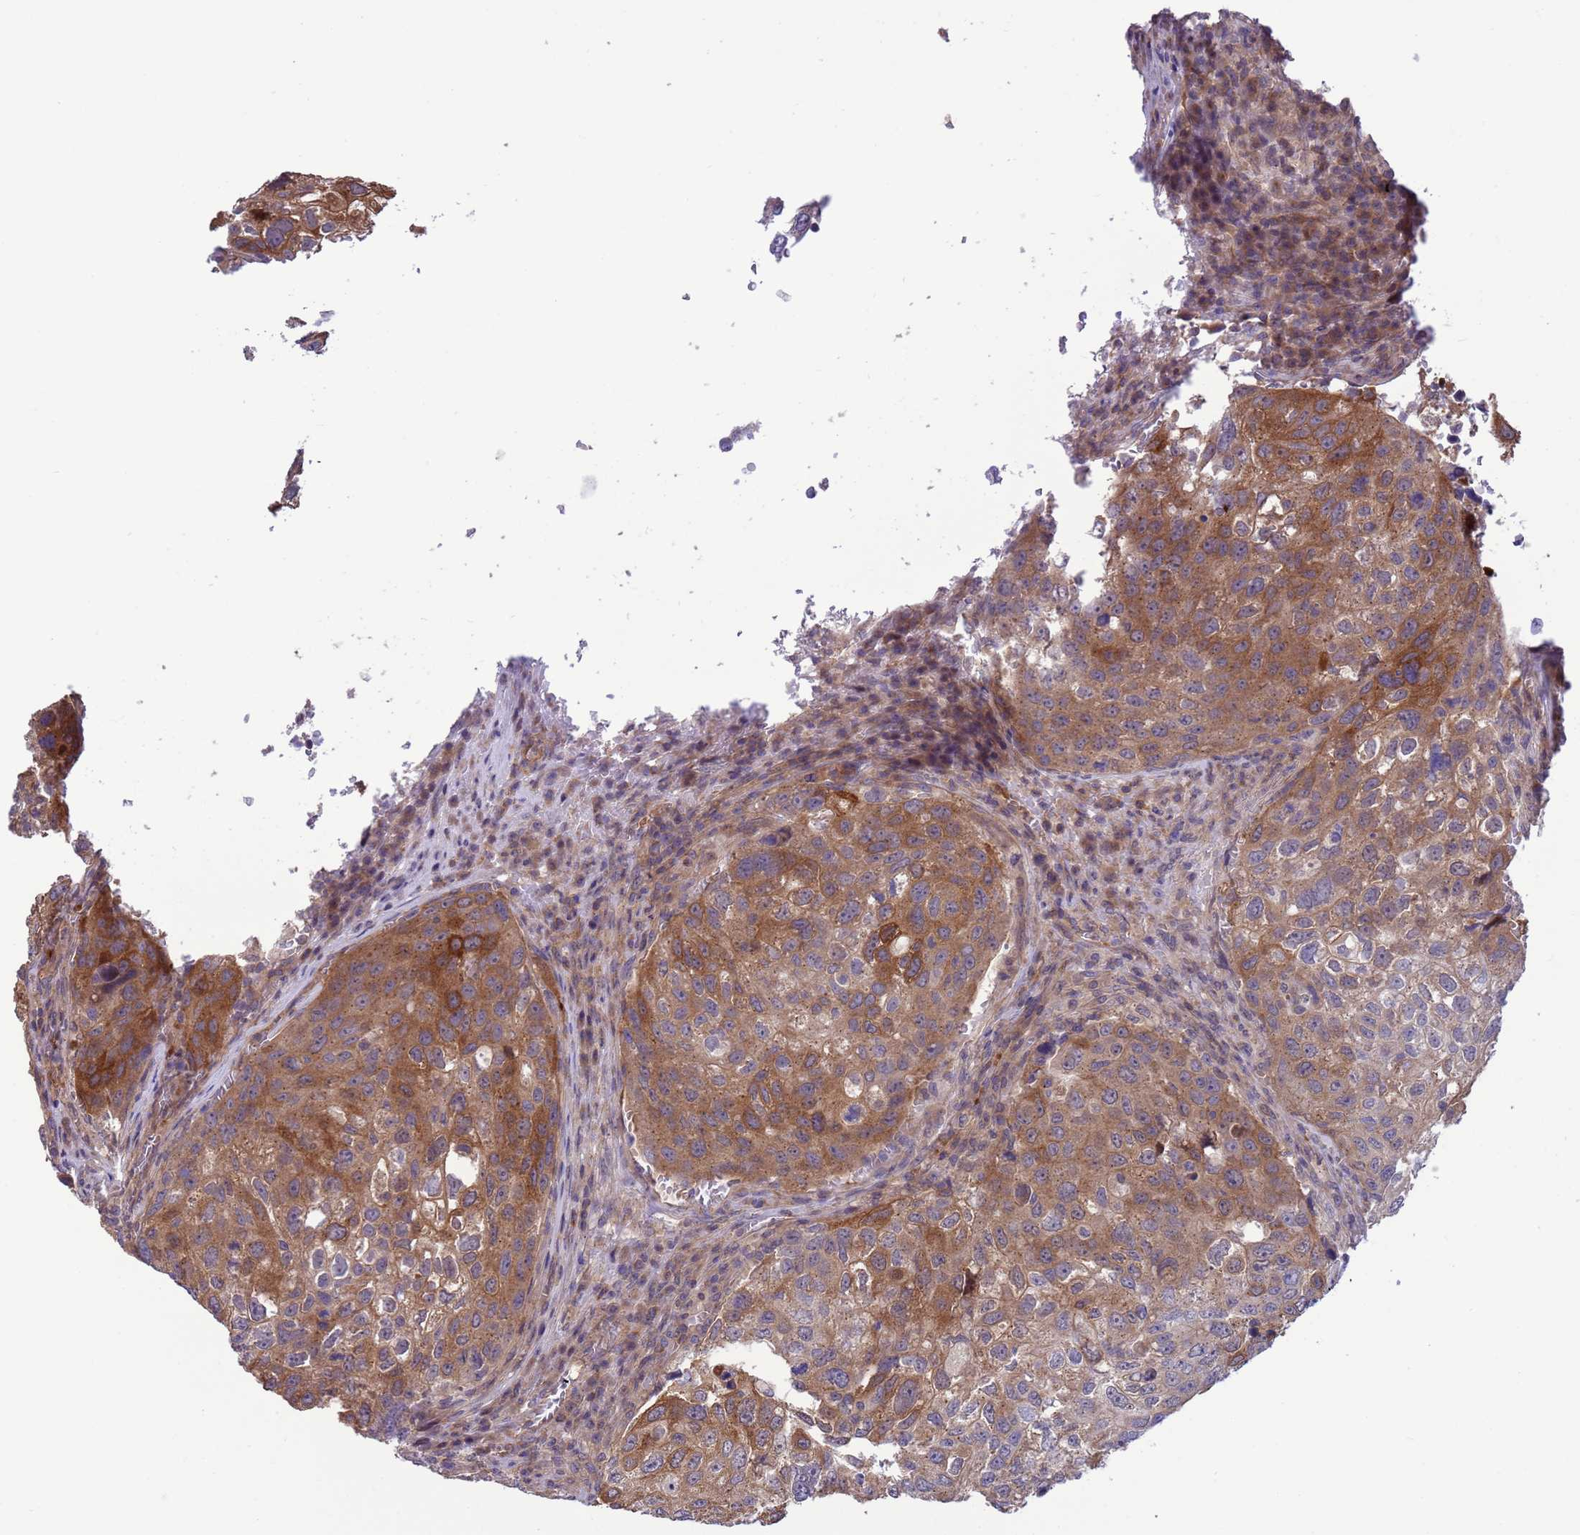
{"staining": {"intensity": "moderate", "quantity": "25%-75%", "location": "cytoplasmic/membranous"}, "tissue": "urothelial cancer", "cell_type": "Tumor cells", "image_type": "cancer", "snomed": [{"axis": "morphology", "description": "Urothelial carcinoma, High grade"}, {"axis": "topography", "description": "Lymph node"}, {"axis": "topography", "description": "Urinary bladder"}], "caption": "A brown stain shows moderate cytoplasmic/membranous expression of a protein in high-grade urothelial carcinoma tumor cells.", "gene": "GJA10", "patient": {"sex": "male", "age": 51}}